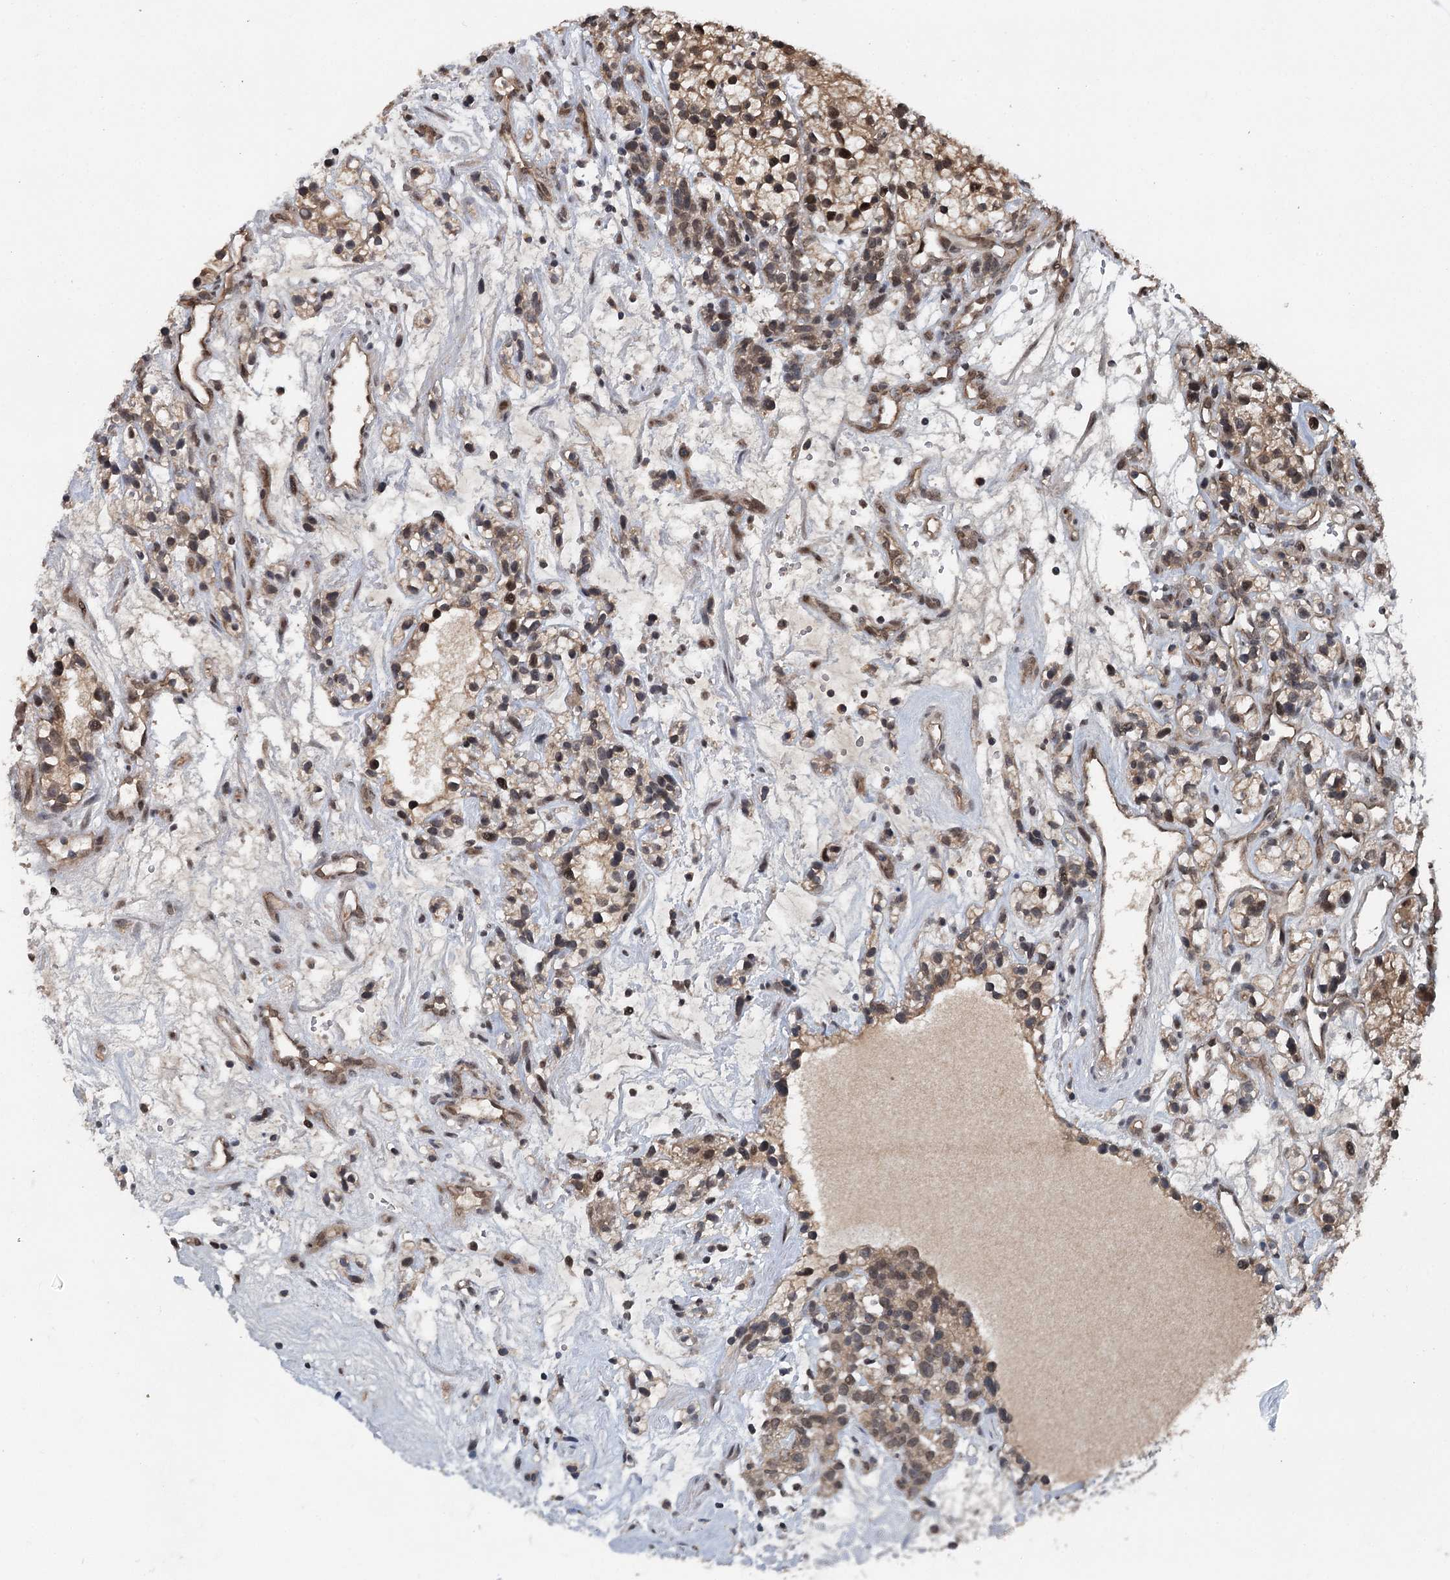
{"staining": {"intensity": "moderate", "quantity": ">75%", "location": "cytoplasmic/membranous,nuclear"}, "tissue": "renal cancer", "cell_type": "Tumor cells", "image_type": "cancer", "snomed": [{"axis": "morphology", "description": "Adenocarcinoma, NOS"}, {"axis": "topography", "description": "Kidney"}], "caption": "Adenocarcinoma (renal) stained with DAB (3,3'-diaminobenzidine) IHC shows medium levels of moderate cytoplasmic/membranous and nuclear positivity in approximately >75% of tumor cells.", "gene": "MYG1", "patient": {"sex": "female", "age": 57}}